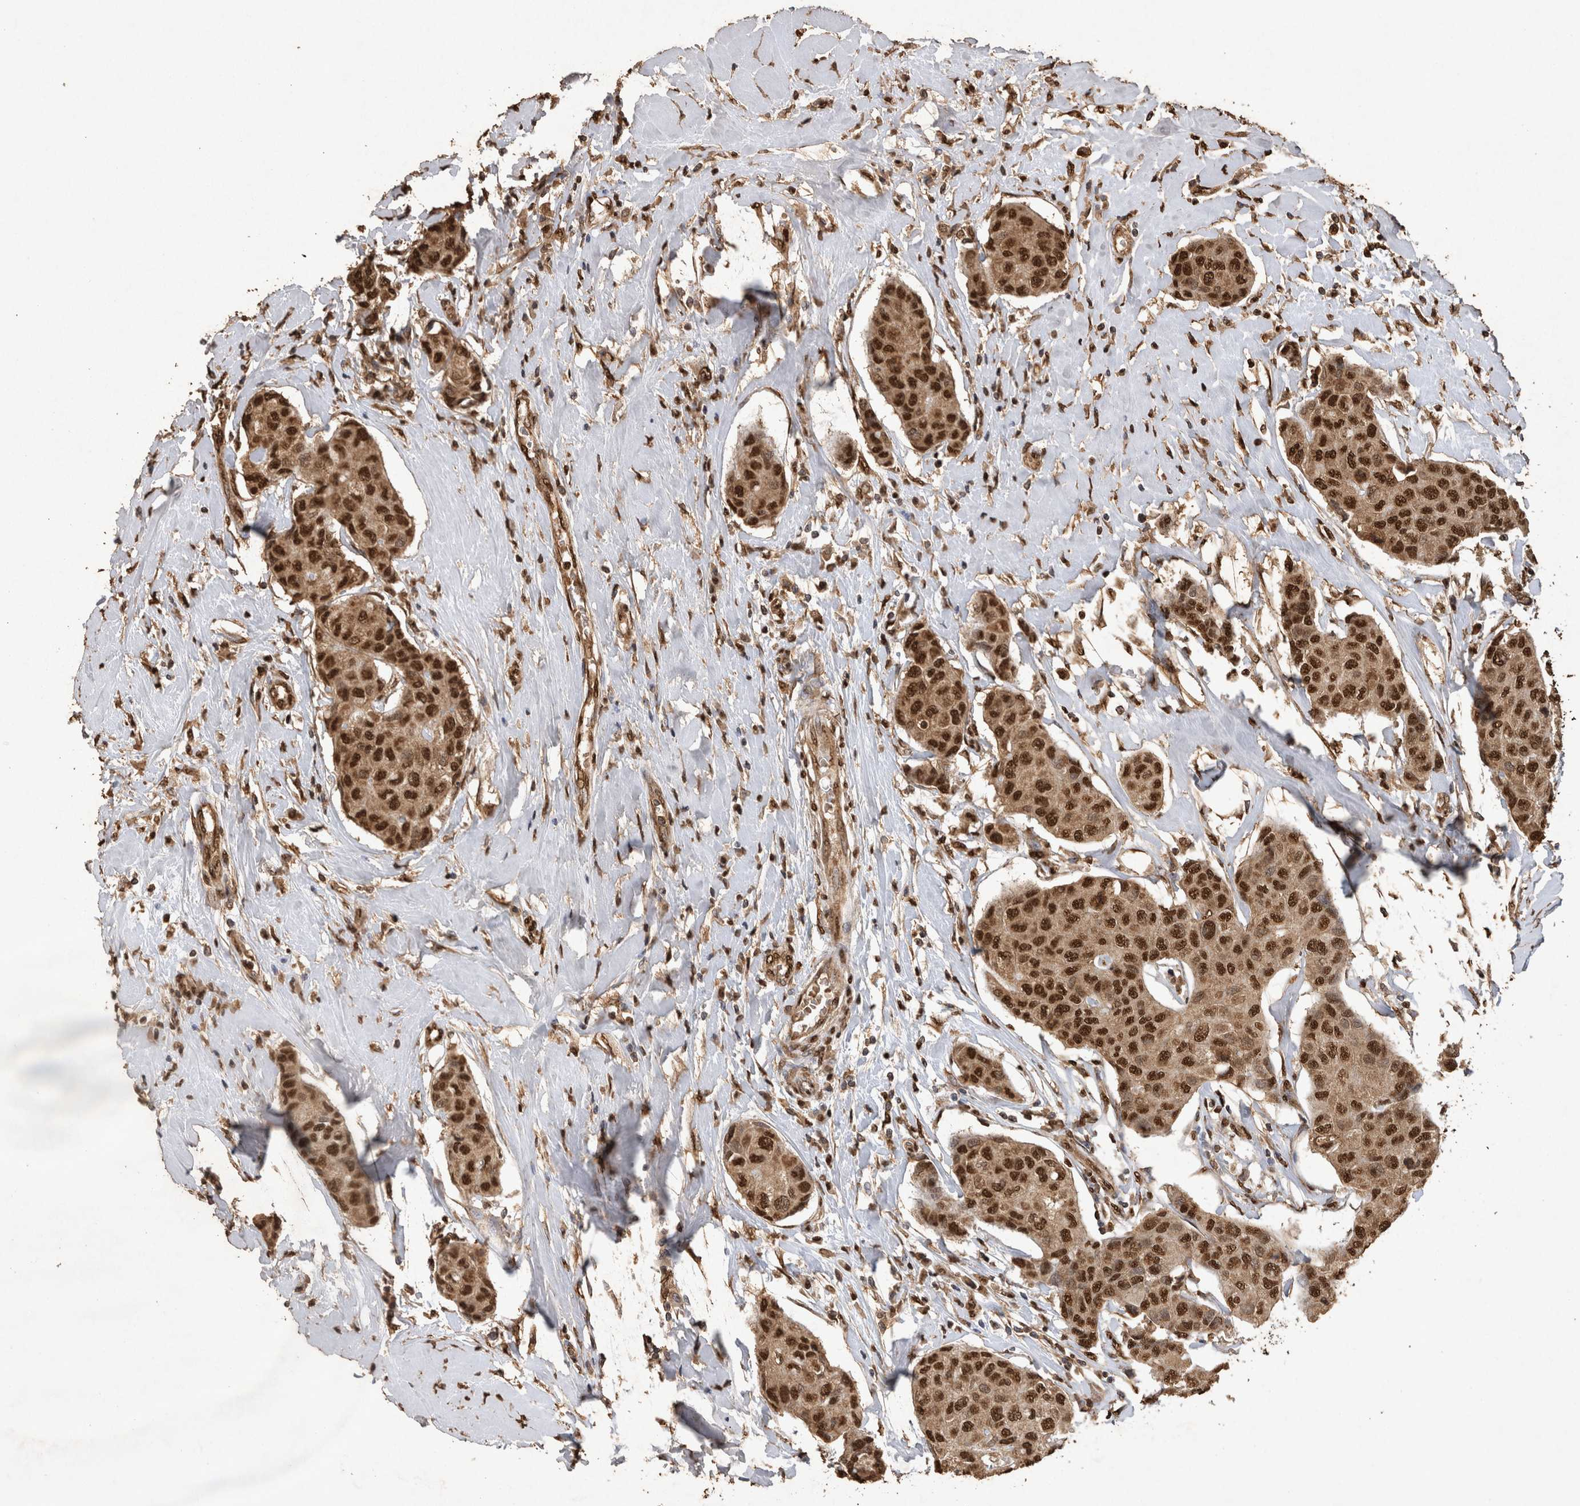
{"staining": {"intensity": "strong", "quantity": ">75%", "location": "cytoplasmic/membranous,nuclear"}, "tissue": "breast cancer", "cell_type": "Tumor cells", "image_type": "cancer", "snomed": [{"axis": "morphology", "description": "Duct carcinoma"}, {"axis": "topography", "description": "Breast"}], "caption": "A micrograph showing strong cytoplasmic/membranous and nuclear expression in approximately >75% of tumor cells in invasive ductal carcinoma (breast), as visualized by brown immunohistochemical staining.", "gene": "OAS2", "patient": {"sex": "female", "age": 80}}